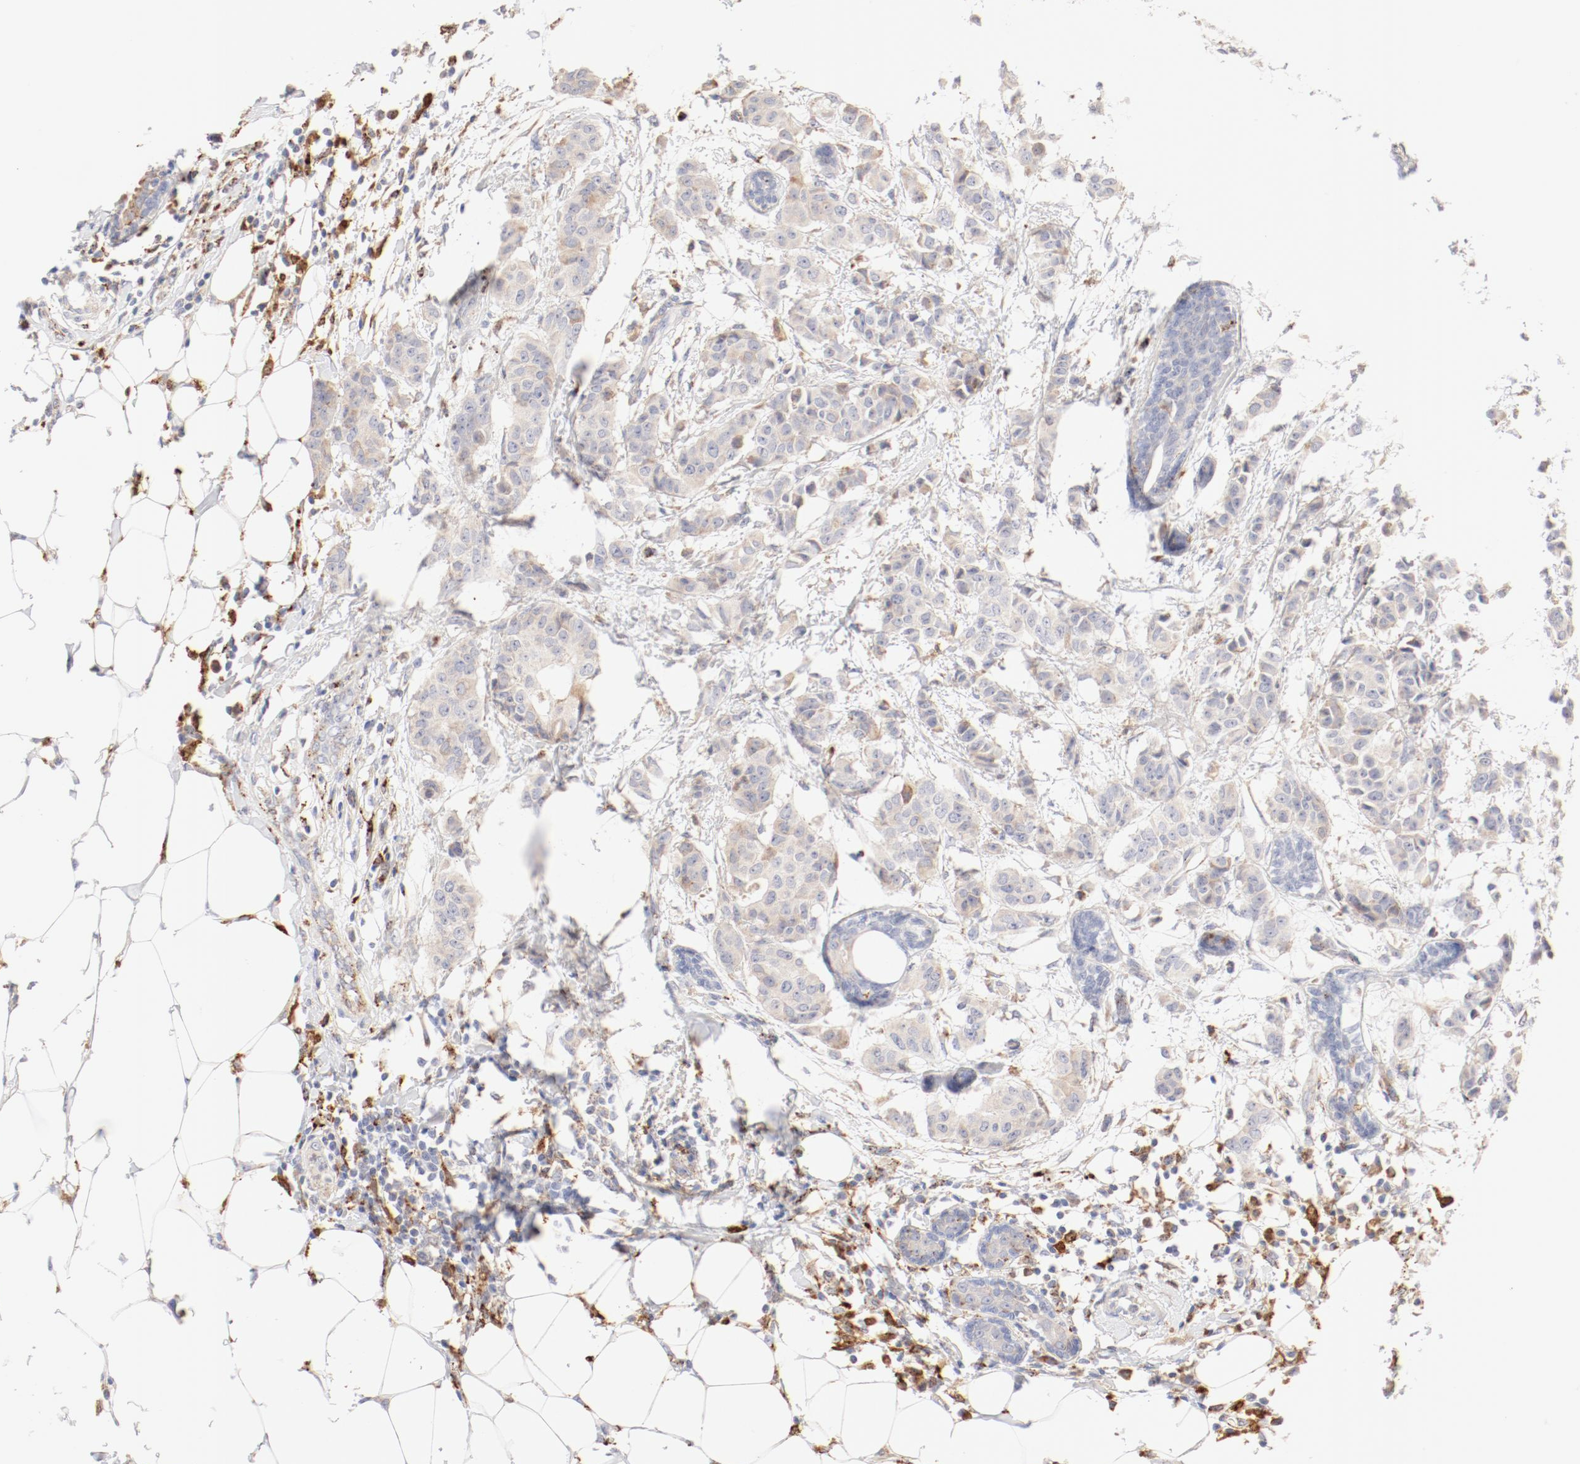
{"staining": {"intensity": "negative", "quantity": "none", "location": "none"}, "tissue": "breast cancer", "cell_type": "Tumor cells", "image_type": "cancer", "snomed": [{"axis": "morphology", "description": "Duct carcinoma"}, {"axis": "topography", "description": "Breast"}], "caption": "Tumor cells show no significant protein expression in breast invasive ductal carcinoma.", "gene": "CTSH", "patient": {"sex": "female", "age": 40}}